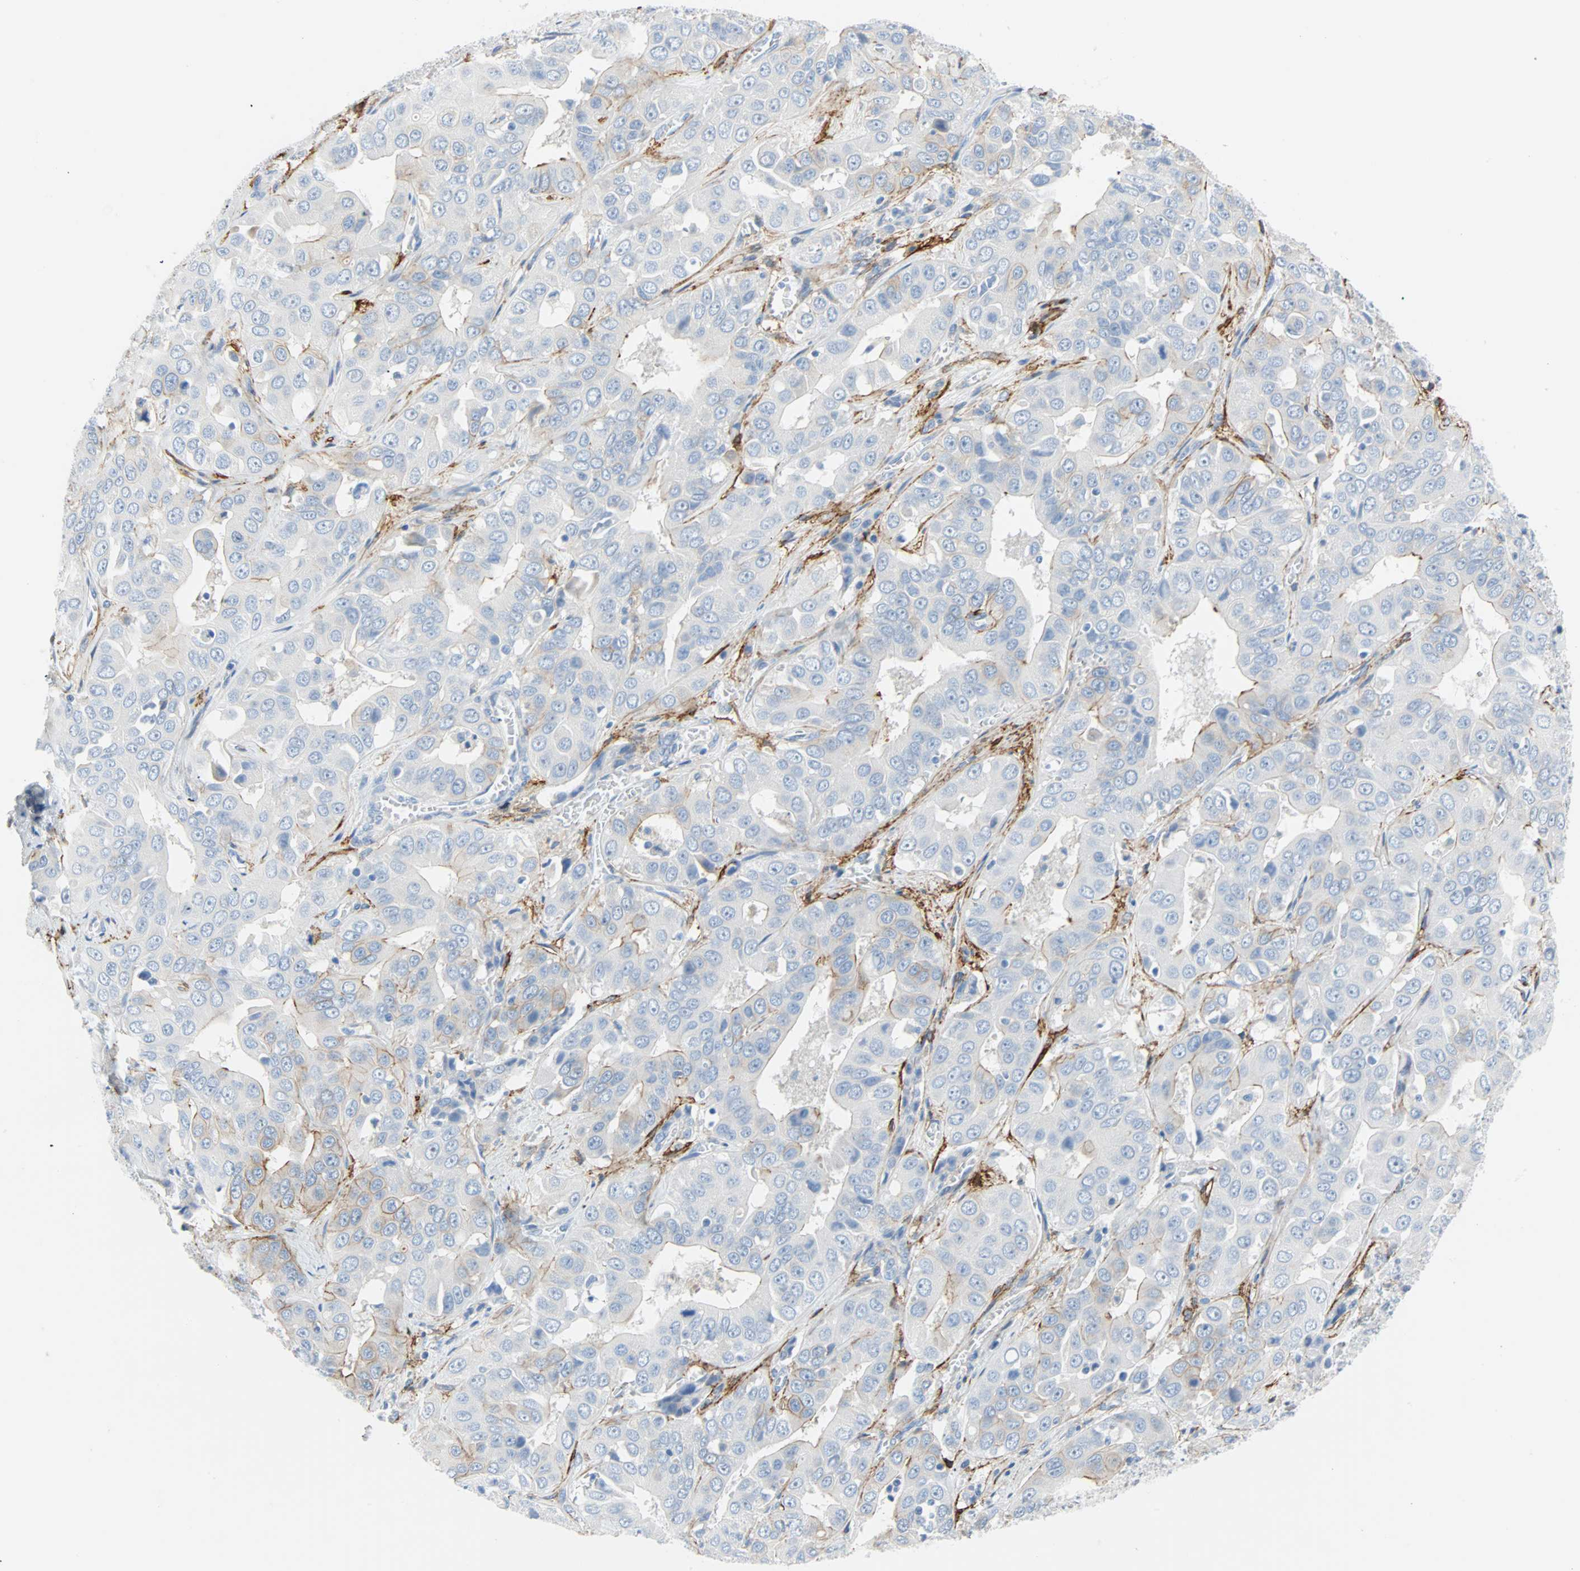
{"staining": {"intensity": "weak", "quantity": "<25%", "location": "cytoplasmic/membranous"}, "tissue": "liver cancer", "cell_type": "Tumor cells", "image_type": "cancer", "snomed": [{"axis": "morphology", "description": "Cholangiocarcinoma"}, {"axis": "topography", "description": "Liver"}], "caption": "DAB (3,3'-diaminobenzidine) immunohistochemical staining of human cholangiocarcinoma (liver) reveals no significant positivity in tumor cells.", "gene": "PDPN", "patient": {"sex": "female", "age": 52}}